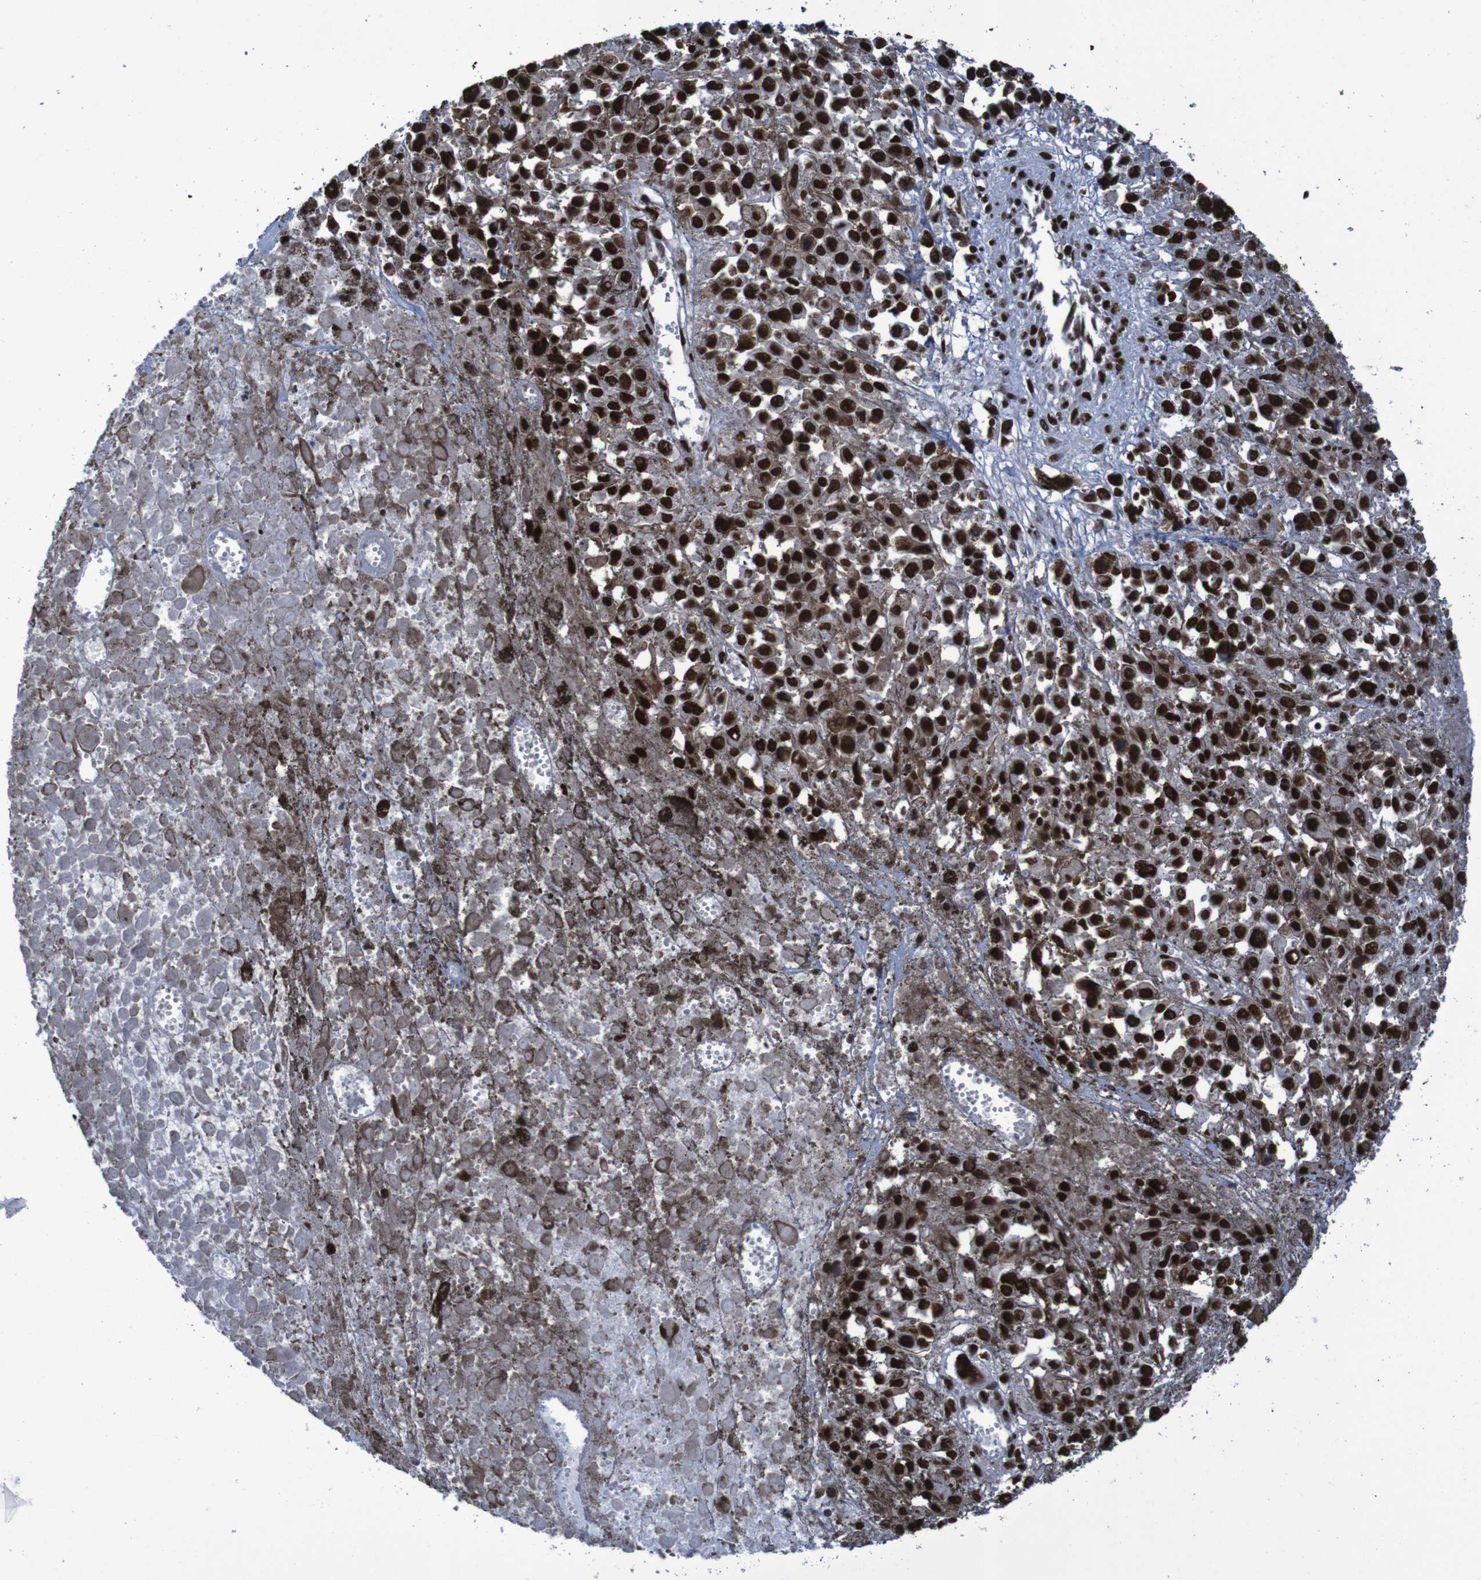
{"staining": {"intensity": "strong", "quantity": ">75%", "location": "nuclear"}, "tissue": "melanoma", "cell_type": "Tumor cells", "image_type": "cancer", "snomed": [{"axis": "morphology", "description": "Malignant melanoma, Metastatic site"}, {"axis": "topography", "description": "Lymph node"}], "caption": "Protein staining demonstrates strong nuclear positivity in approximately >75% of tumor cells in malignant melanoma (metastatic site). (IHC, brightfield microscopy, high magnification).", "gene": "HNRNPR", "patient": {"sex": "male", "age": 59}}